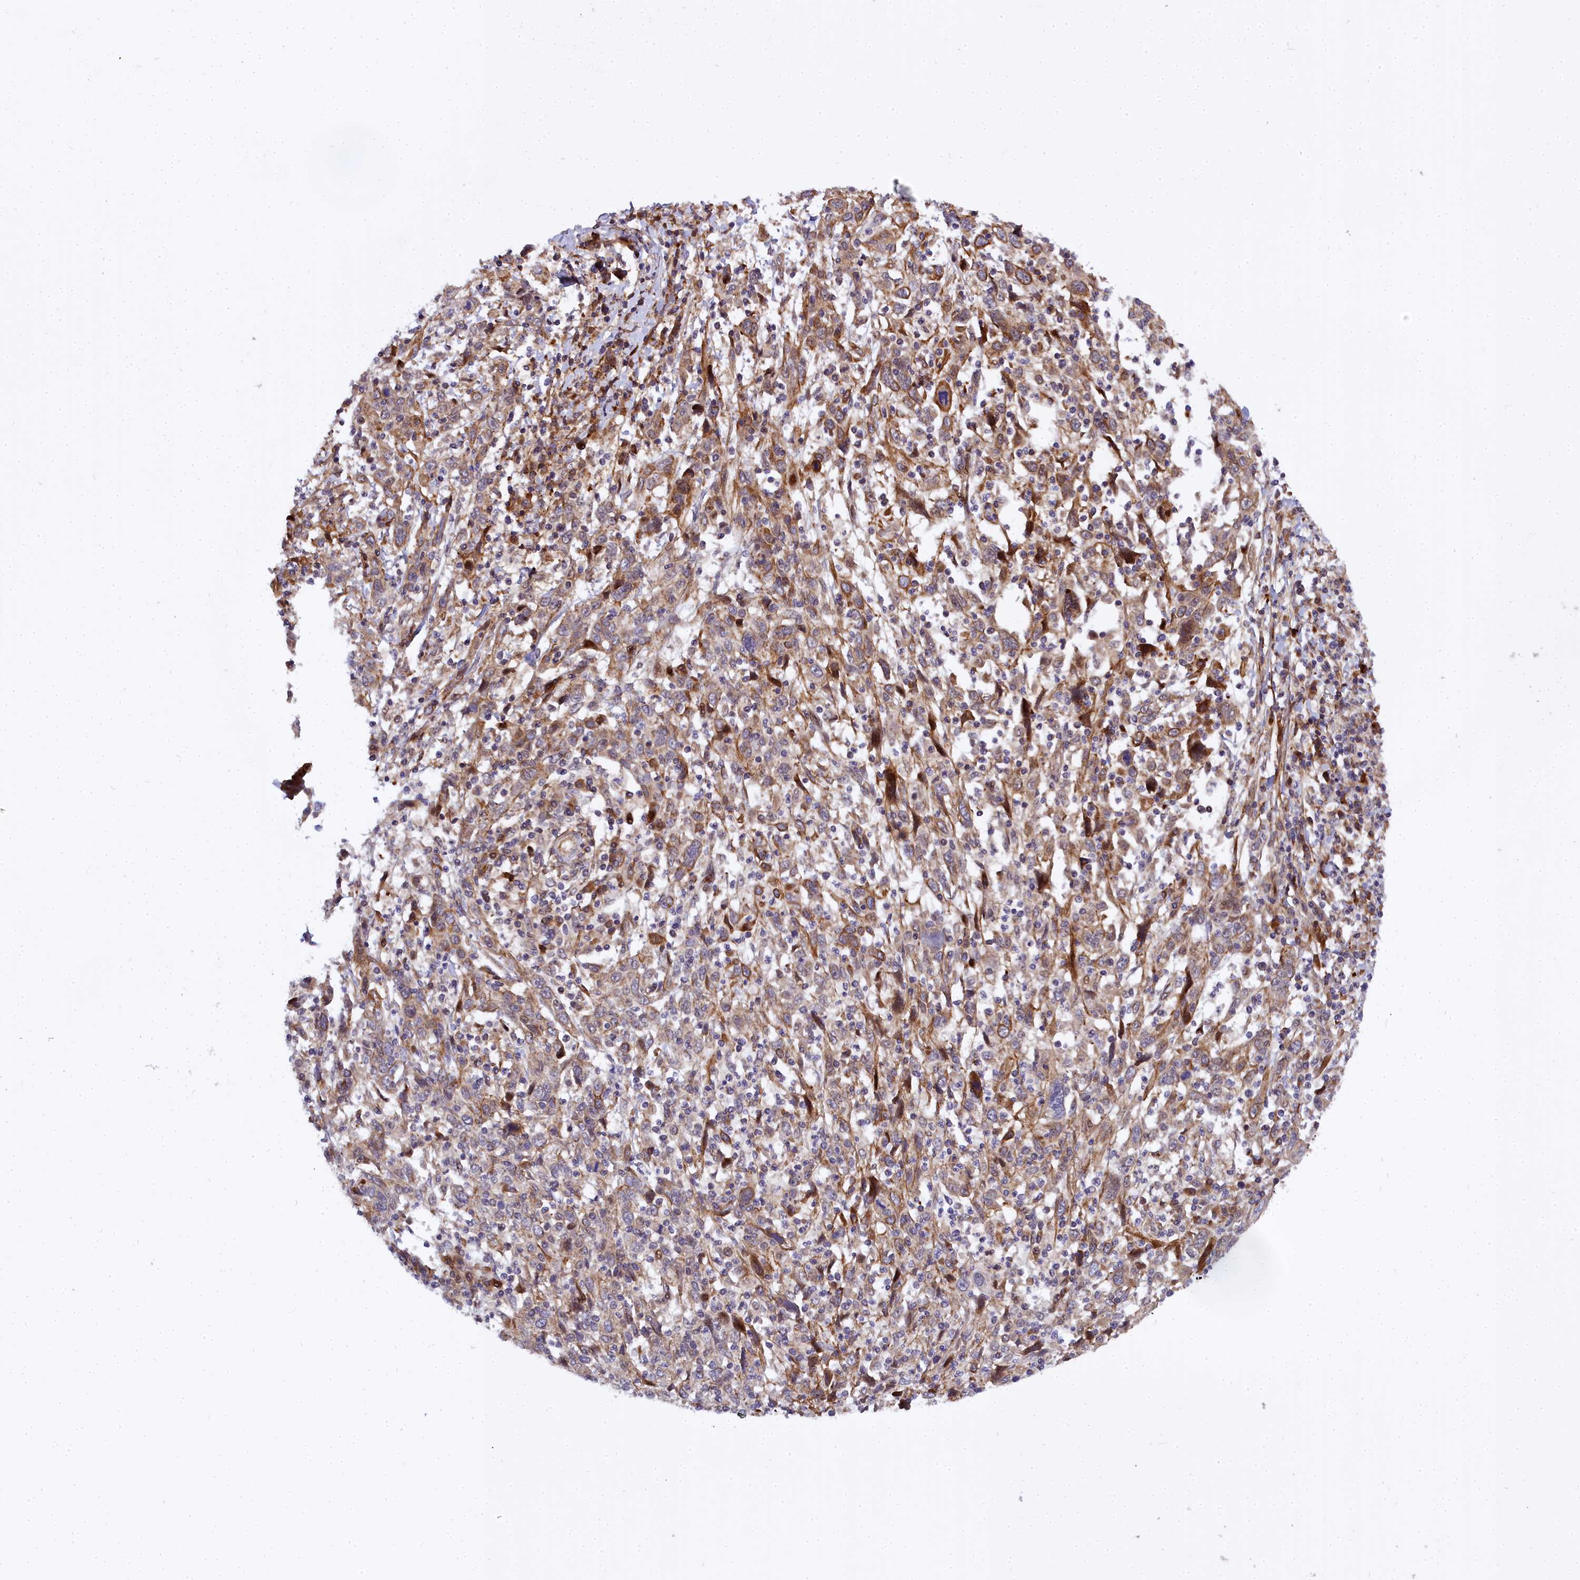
{"staining": {"intensity": "moderate", "quantity": ">75%", "location": "cytoplasmic/membranous"}, "tissue": "cervical cancer", "cell_type": "Tumor cells", "image_type": "cancer", "snomed": [{"axis": "morphology", "description": "Squamous cell carcinoma, NOS"}, {"axis": "topography", "description": "Cervix"}], "caption": "This micrograph exhibits cervical cancer (squamous cell carcinoma) stained with immunohistochemistry to label a protein in brown. The cytoplasmic/membranous of tumor cells show moderate positivity for the protein. Nuclei are counter-stained blue.", "gene": "MRPS11", "patient": {"sex": "female", "age": 46}}